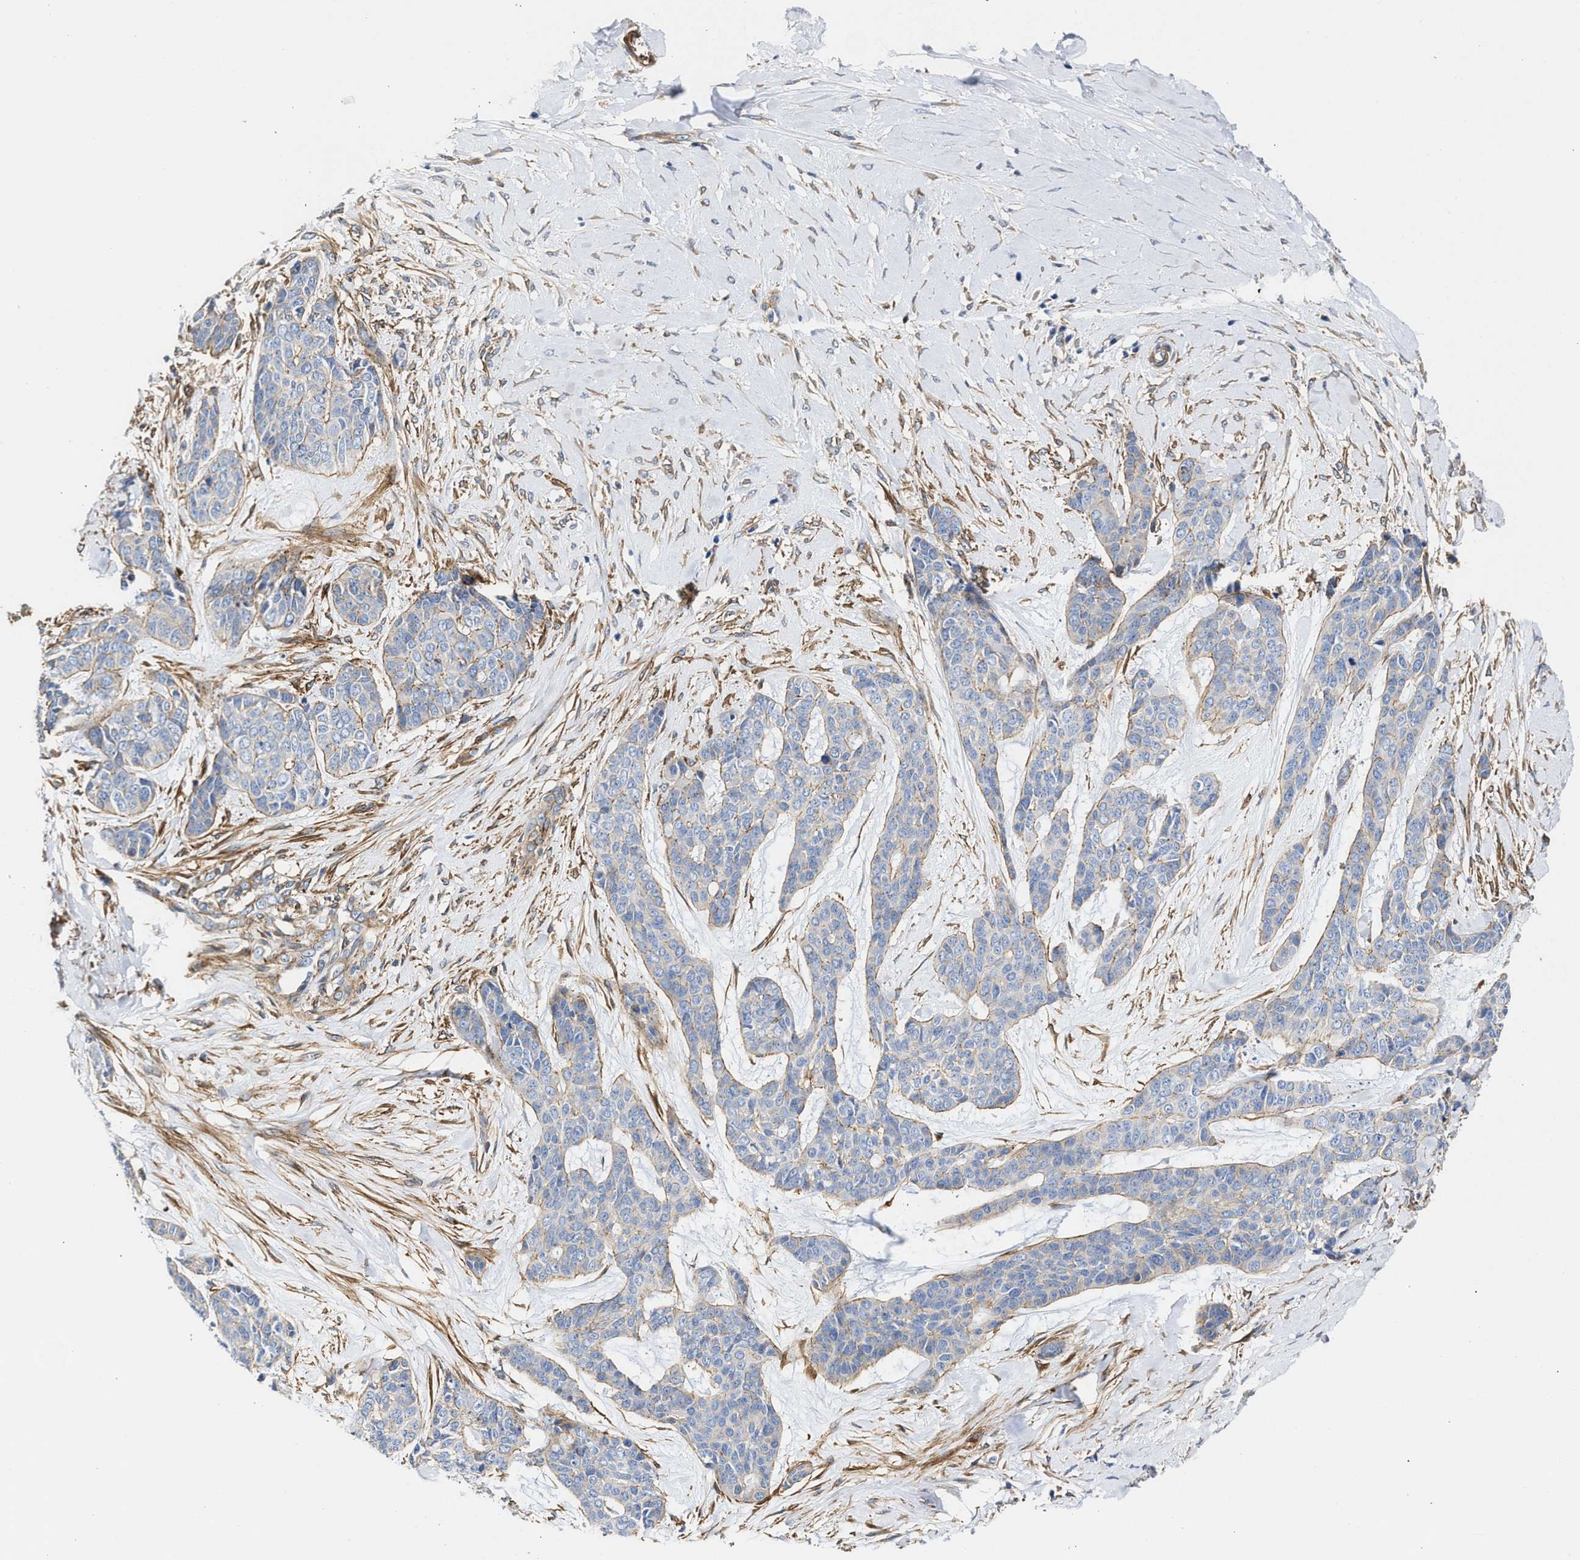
{"staining": {"intensity": "negative", "quantity": "none", "location": "none"}, "tissue": "skin cancer", "cell_type": "Tumor cells", "image_type": "cancer", "snomed": [{"axis": "morphology", "description": "Basal cell carcinoma"}, {"axis": "topography", "description": "Skin"}], "caption": "Human skin cancer stained for a protein using IHC shows no expression in tumor cells.", "gene": "HS3ST5", "patient": {"sex": "female", "age": 64}}